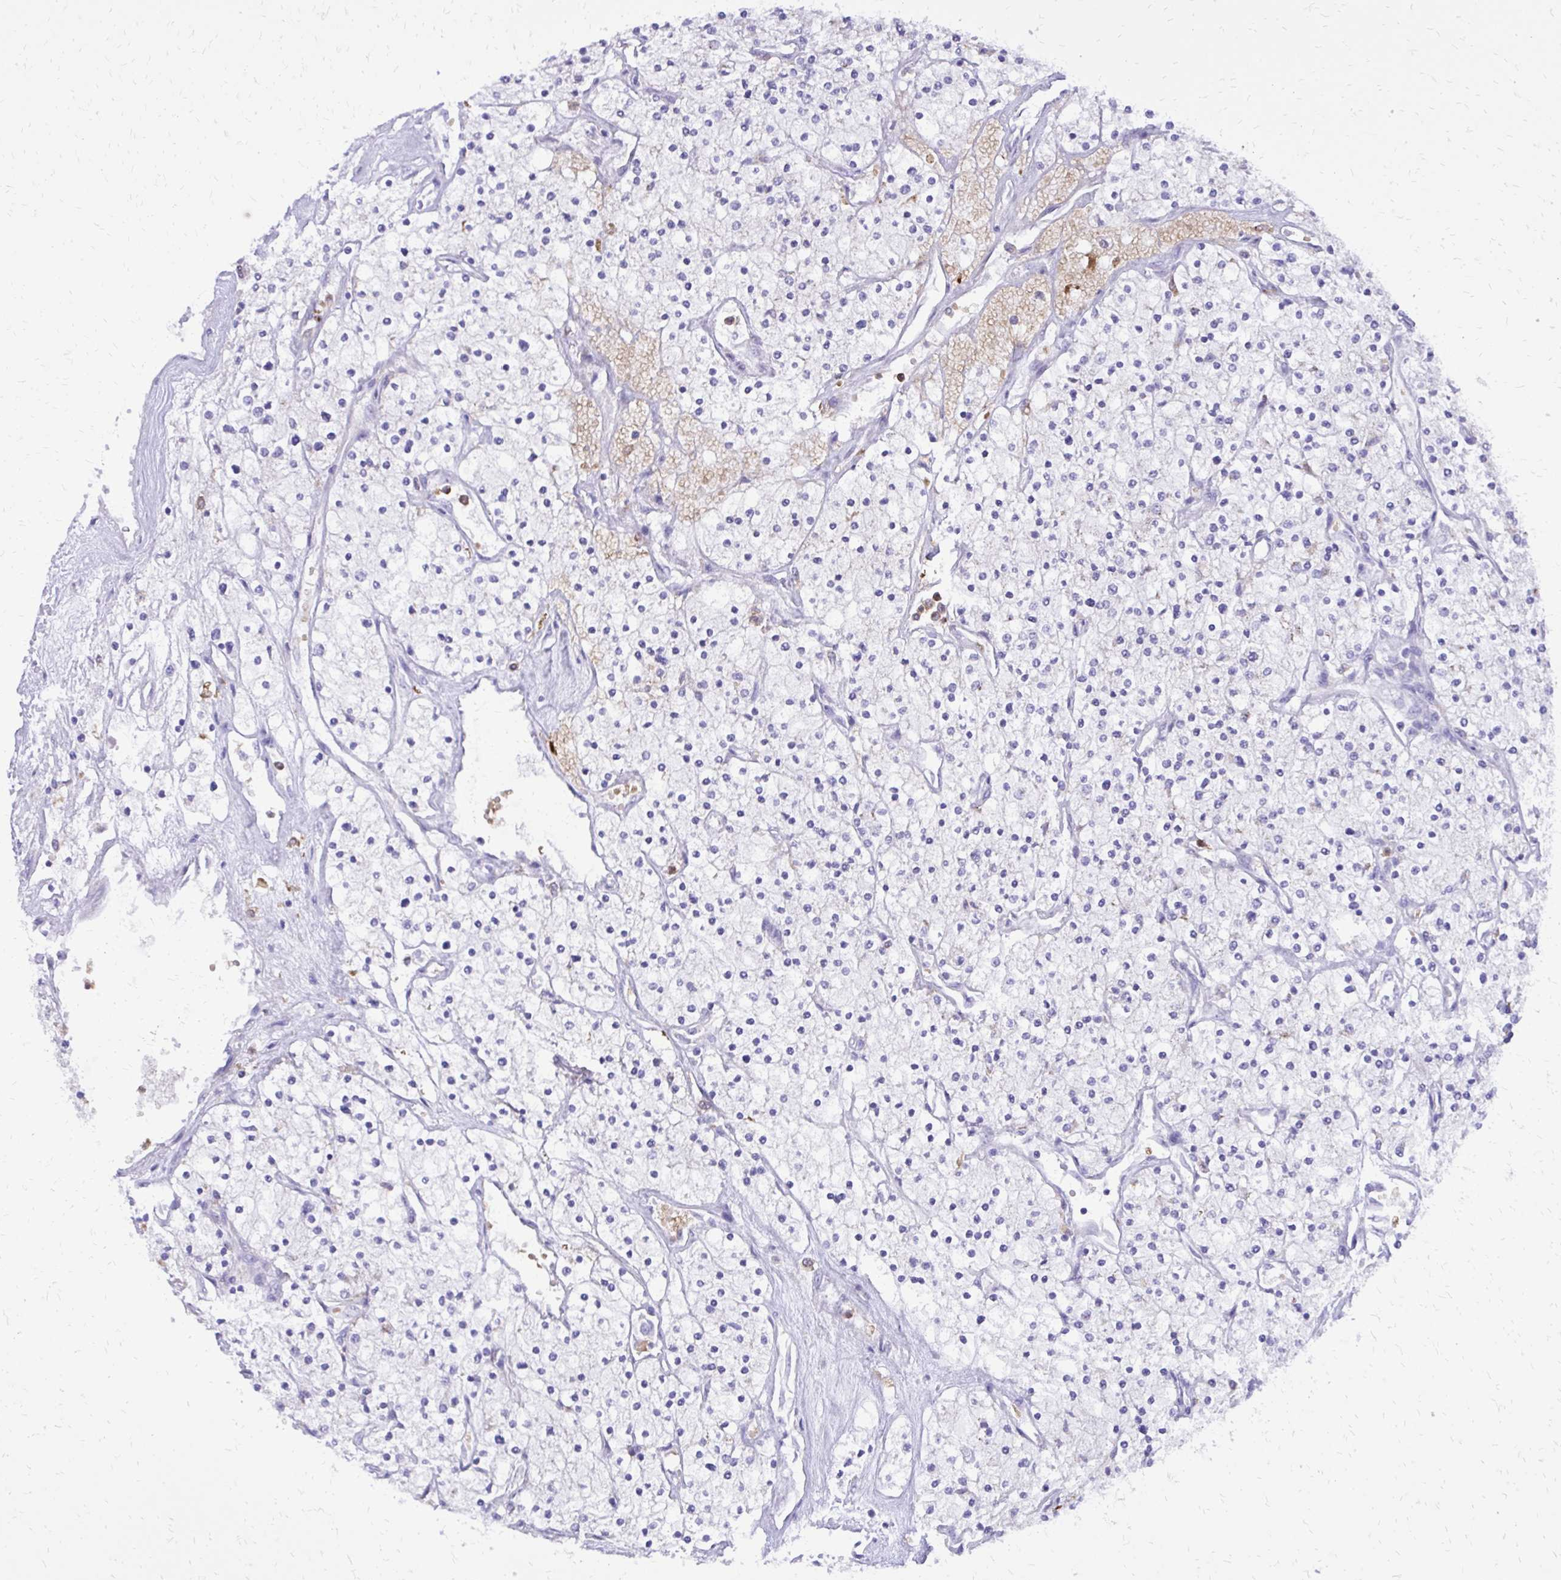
{"staining": {"intensity": "negative", "quantity": "none", "location": "none"}, "tissue": "renal cancer", "cell_type": "Tumor cells", "image_type": "cancer", "snomed": [{"axis": "morphology", "description": "Adenocarcinoma, NOS"}, {"axis": "topography", "description": "Kidney"}], "caption": "This is a histopathology image of immunohistochemistry (IHC) staining of renal adenocarcinoma, which shows no expression in tumor cells.", "gene": "CAT", "patient": {"sex": "male", "age": 80}}